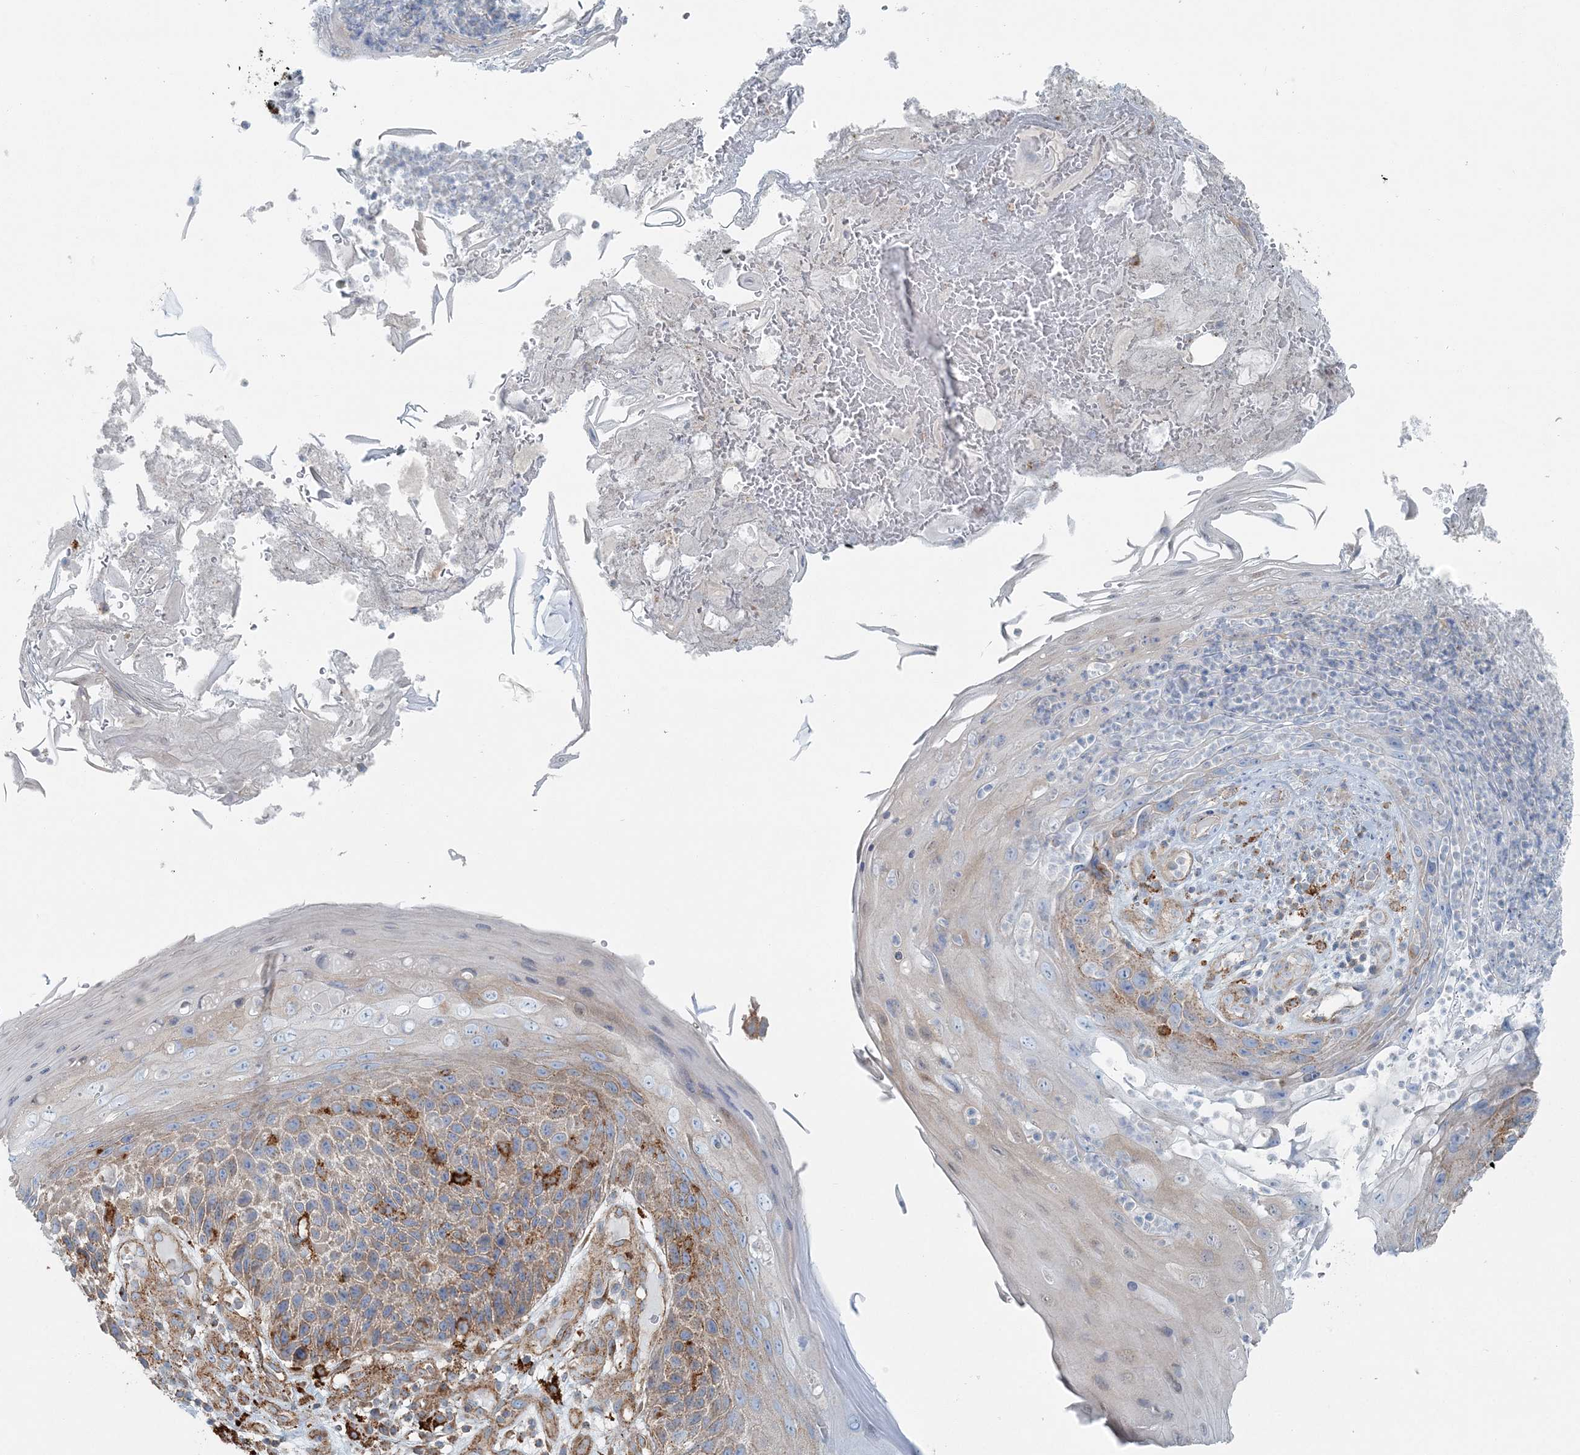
{"staining": {"intensity": "moderate", "quantity": "25%-75%", "location": "cytoplasmic/membranous"}, "tissue": "skin cancer", "cell_type": "Tumor cells", "image_type": "cancer", "snomed": [{"axis": "morphology", "description": "Squamous cell carcinoma, NOS"}, {"axis": "topography", "description": "Skin"}], "caption": "Skin cancer (squamous cell carcinoma) was stained to show a protein in brown. There is medium levels of moderate cytoplasmic/membranous positivity in about 25%-75% of tumor cells. (Brightfield microscopy of DAB IHC at high magnification).", "gene": "SNX2", "patient": {"sex": "female", "age": 88}}